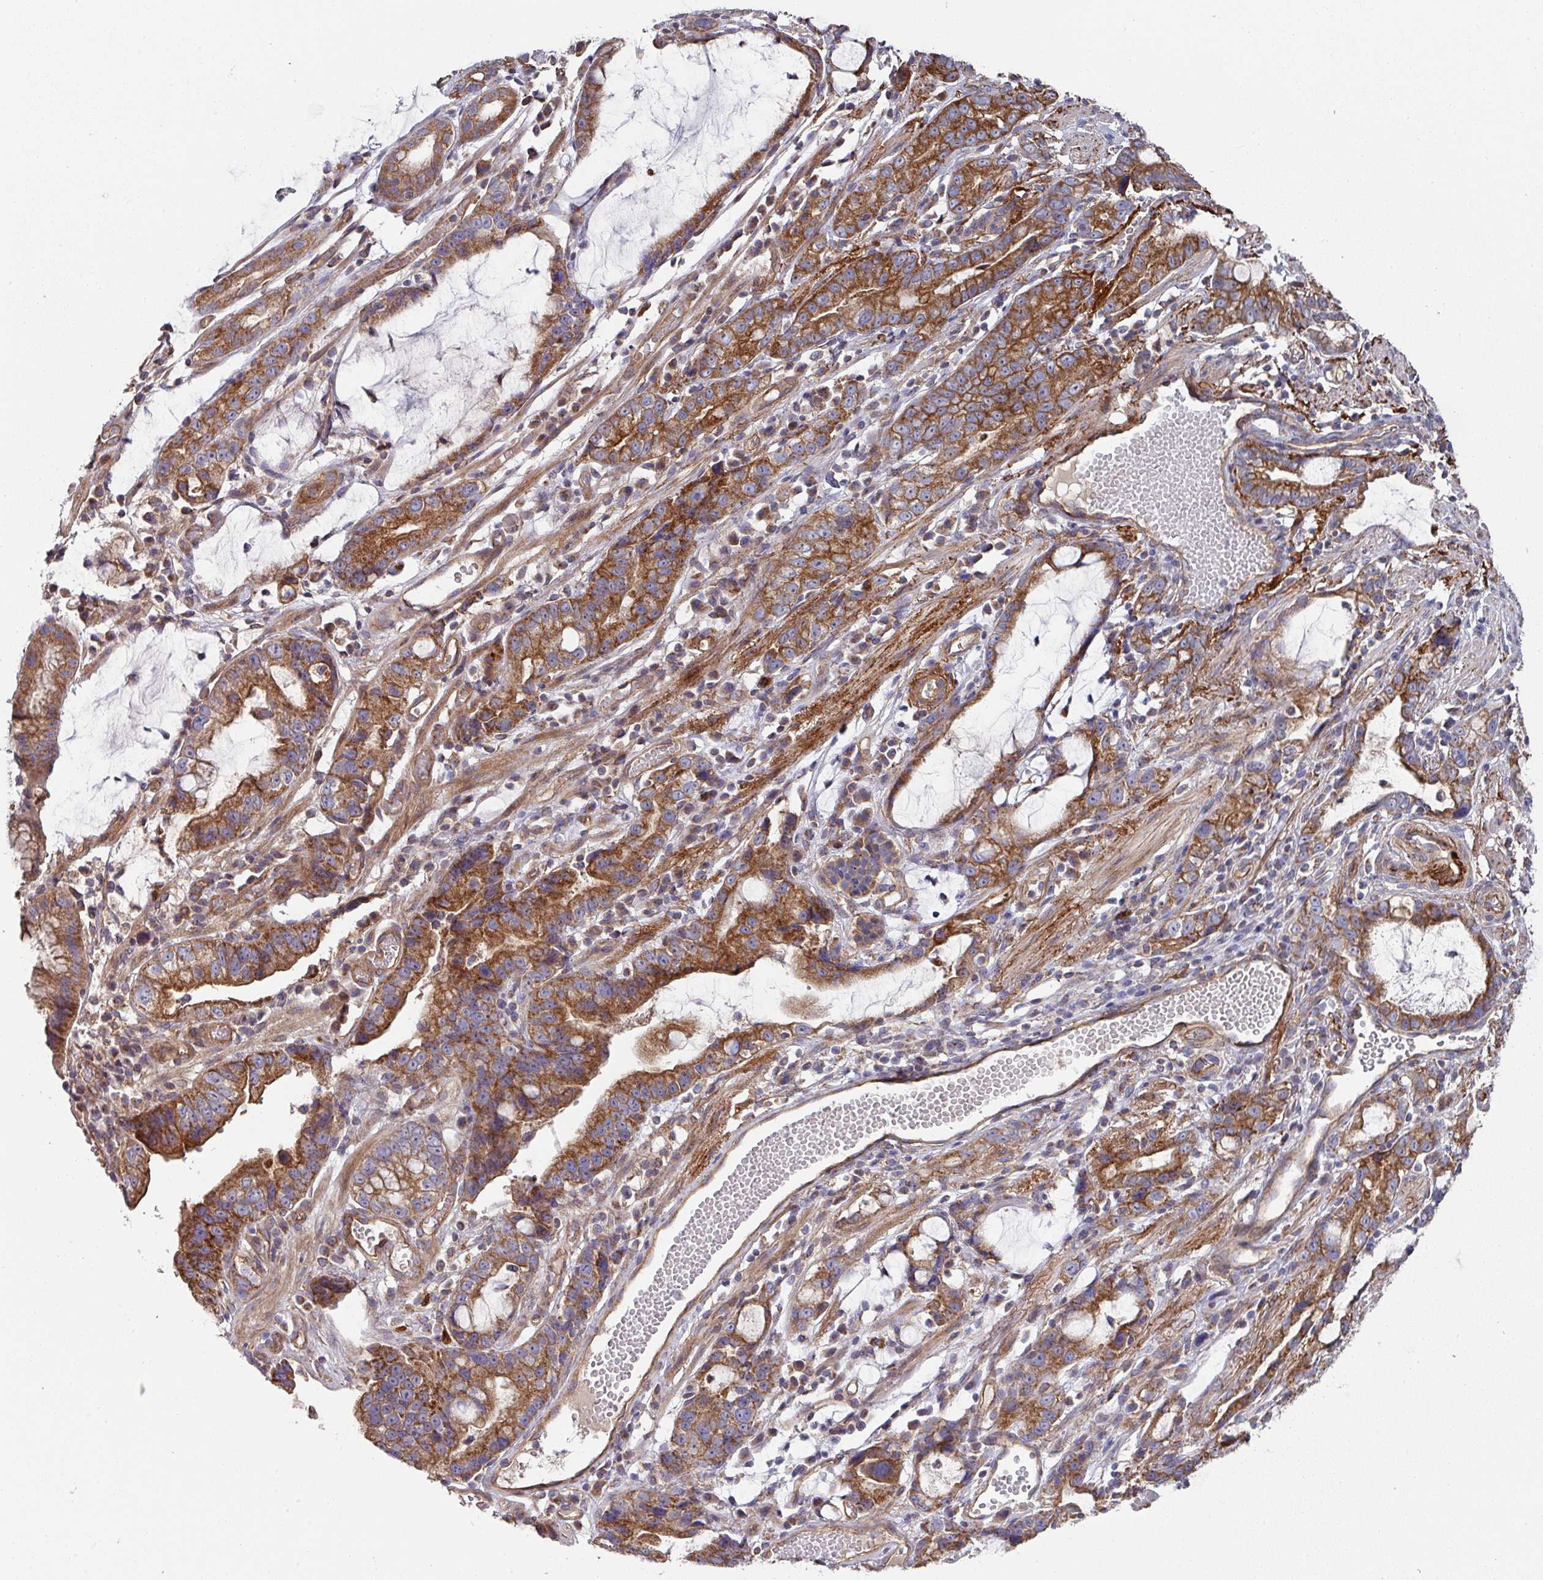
{"staining": {"intensity": "strong", "quantity": ">75%", "location": "cytoplasmic/membranous"}, "tissue": "stomach cancer", "cell_type": "Tumor cells", "image_type": "cancer", "snomed": [{"axis": "morphology", "description": "Adenocarcinoma, NOS"}, {"axis": "topography", "description": "Stomach"}], "caption": "Immunohistochemical staining of adenocarcinoma (stomach) reveals high levels of strong cytoplasmic/membranous positivity in approximately >75% of tumor cells.", "gene": "DCAF12L2", "patient": {"sex": "male", "age": 55}}